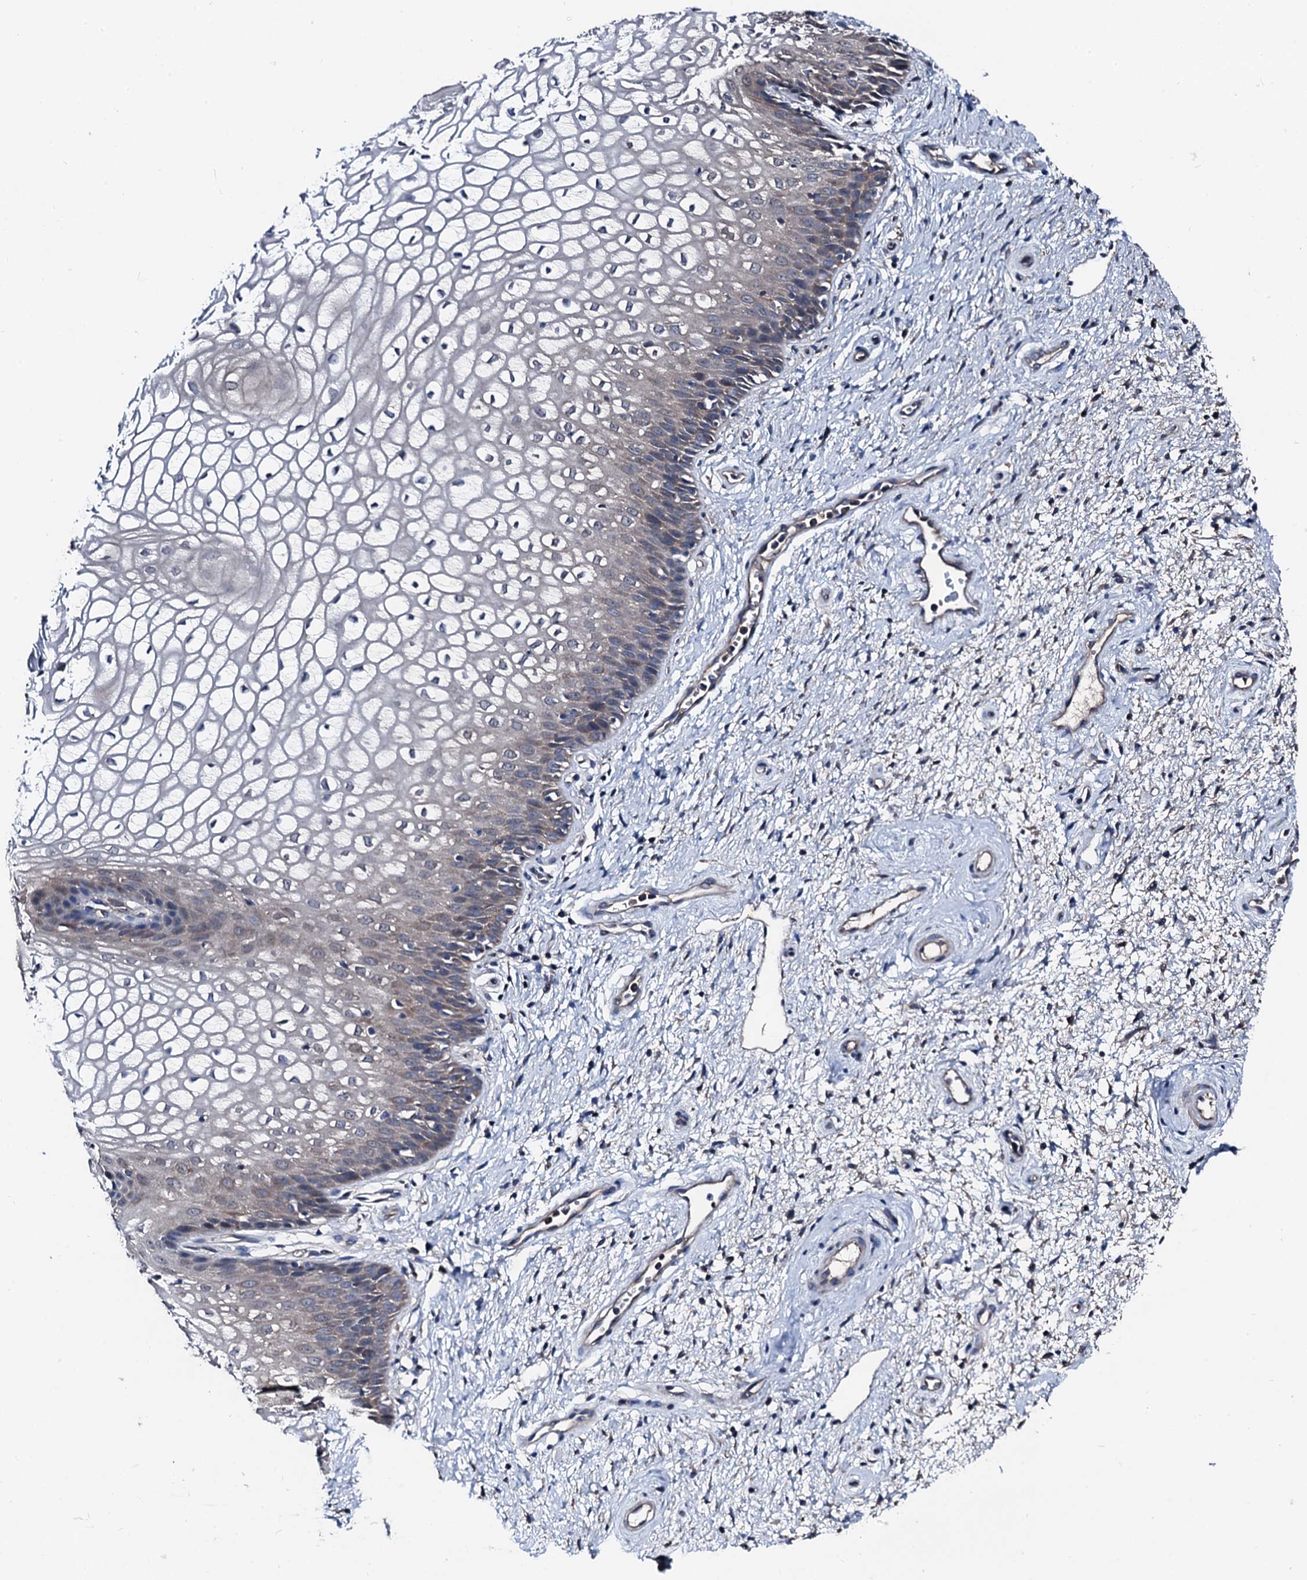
{"staining": {"intensity": "weak", "quantity": "<25%", "location": "cytoplasmic/membranous"}, "tissue": "vagina", "cell_type": "Squamous epithelial cells", "image_type": "normal", "snomed": [{"axis": "morphology", "description": "Normal tissue, NOS"}, {"axis": "topography", "description": "Vagina"}], "caption": "Photomicrograph shows no protein positivity in squamous epithelial cells of normal vagina. The staining was performed using DAB (3,3'-diaminobenzidine) to visualize the protein expression in brown, while the nuclei were stained in blue with hematoxylin (Magnification: 20x).", "gene": "TRAFD1", "patient": {"sex": "female", "age": 34}}